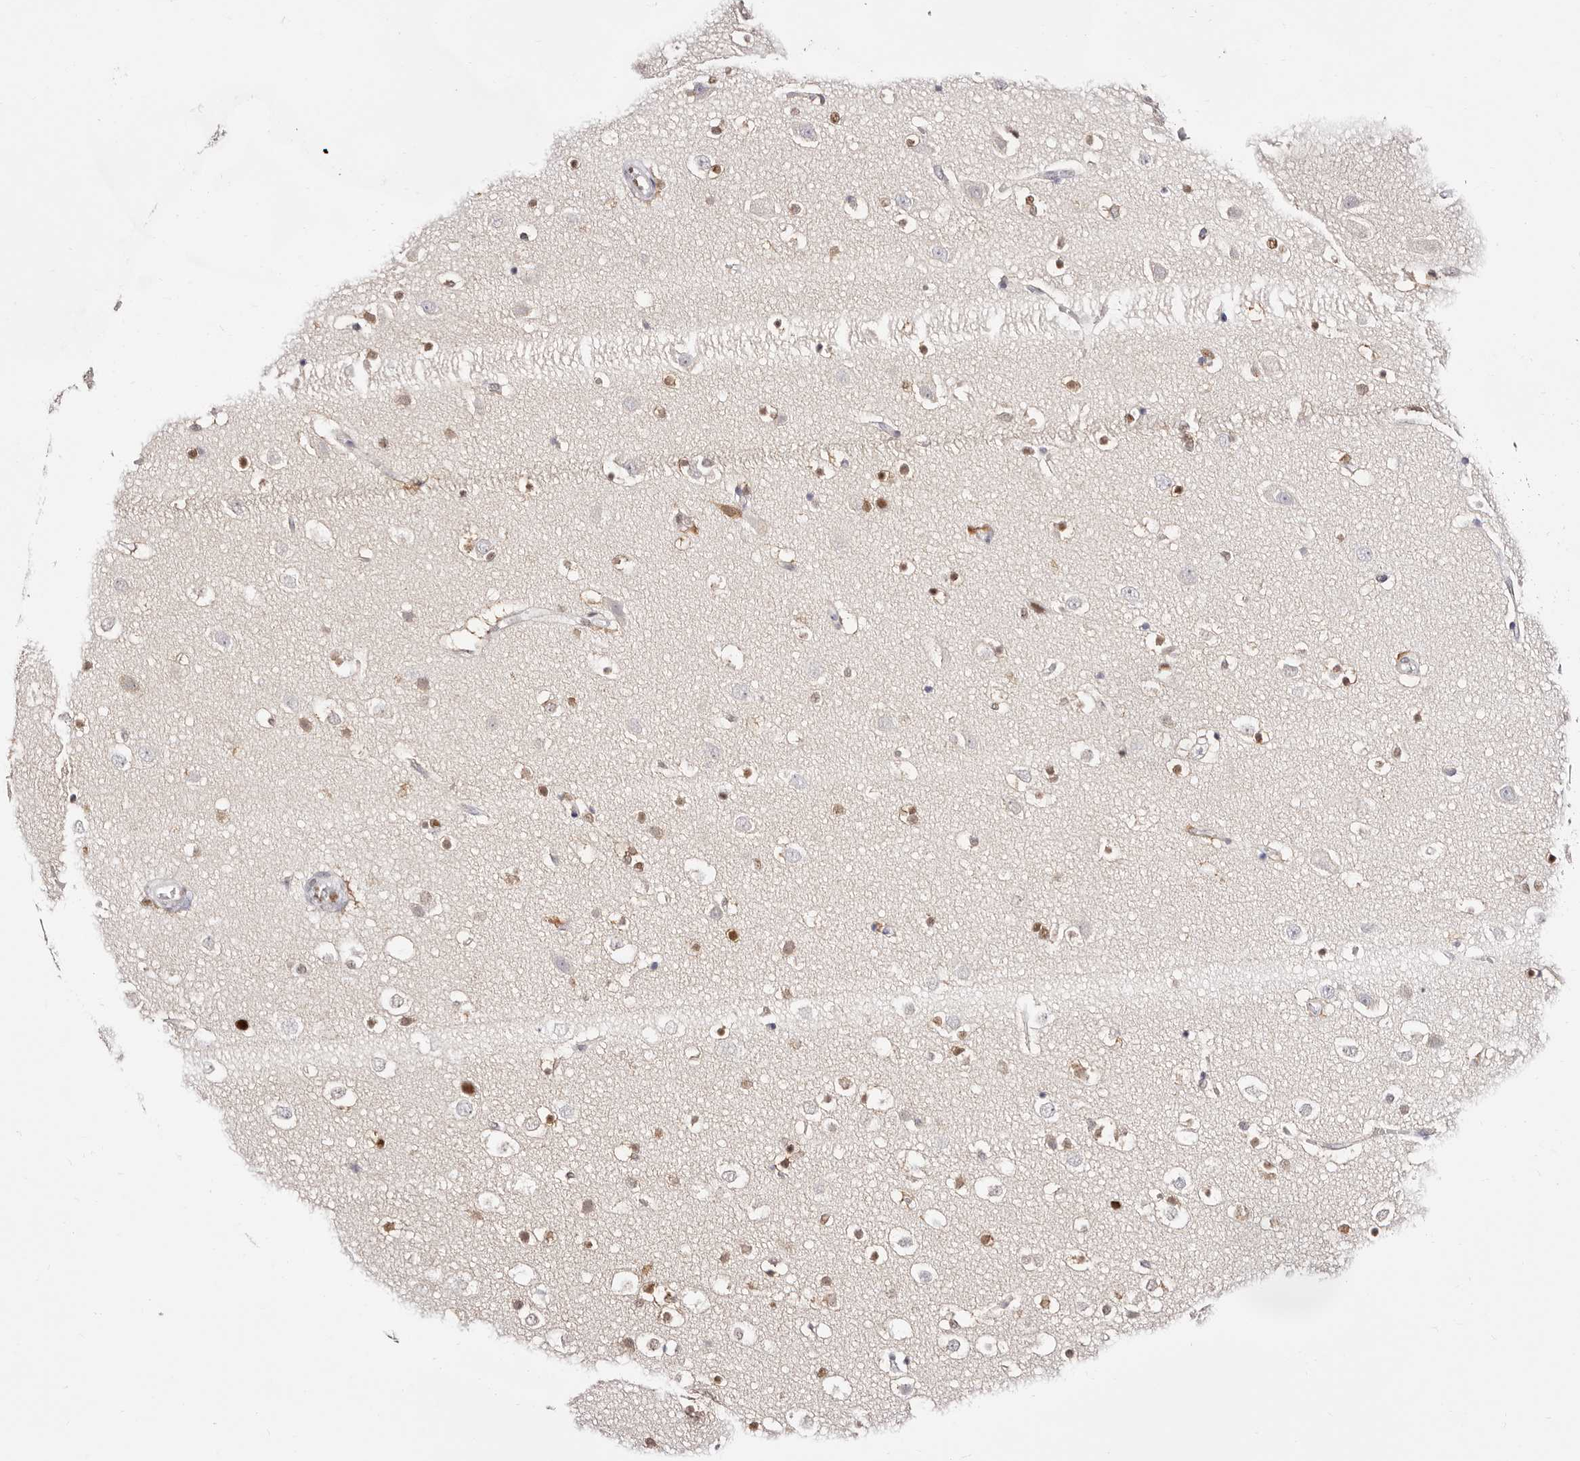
{"staining": {"intensity": "negative", "quantity": "none", "location": "none"}, "tissue": "cerebral cortex", "cell_type": "Endothelial cells", "image_type": "normal", "snomed": [{"axis": "morphology", "description": "Normal tissue, NOS"}, {"axis": "topography", "description": "Cerebral cortex"}], "caption": "Photomicrograph shows no significant protein staining in endothelial cells of benign cerebral cortex.", "gene": "TKT", "patient": {"sex": "male", "age": 54}}